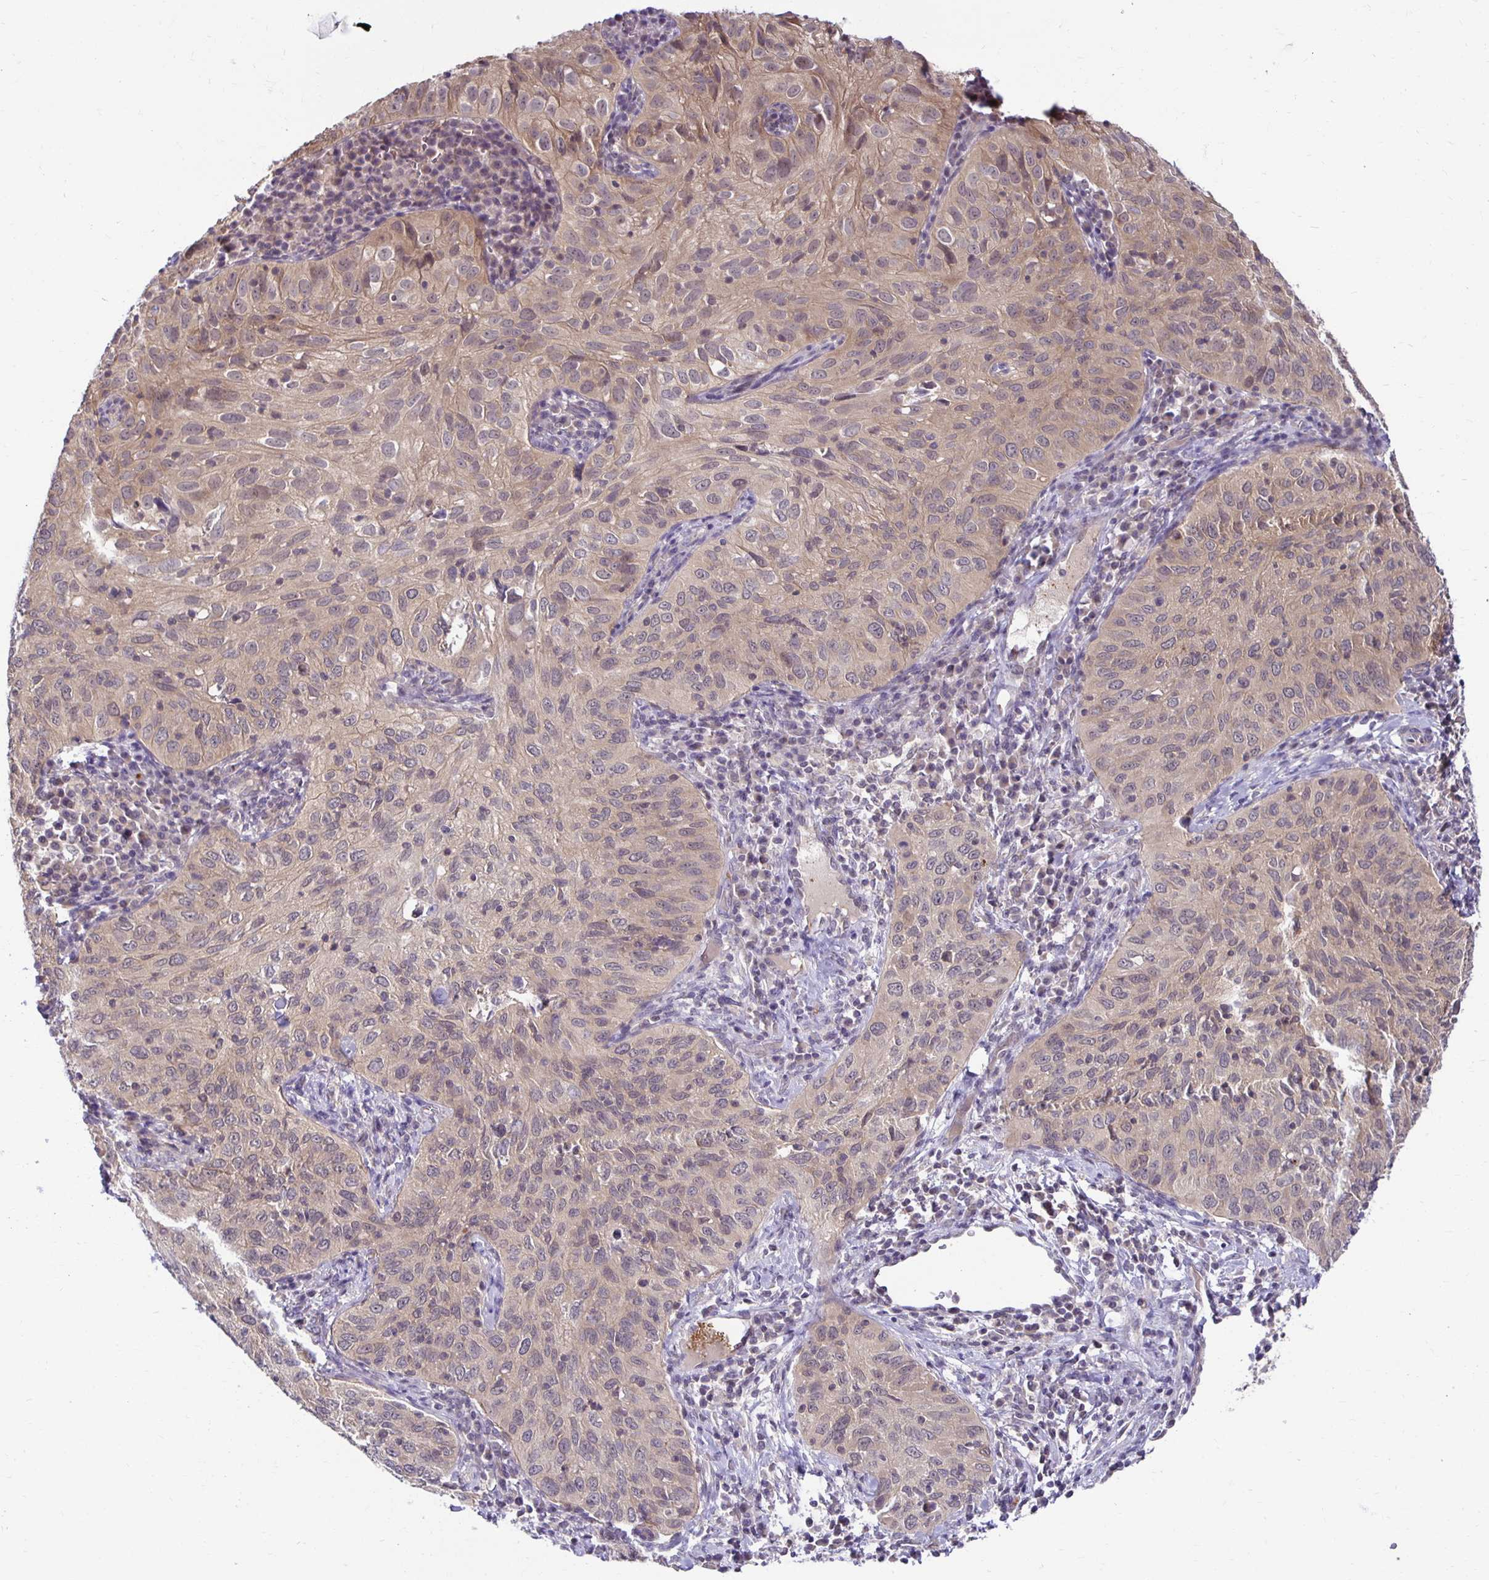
{"staining": {"intensity": "negative", "quantity": "none", "location": "none"}, "tissue": "cervical cancer", "cell_type": "Tumor cells", "image_type": "cancer", "snomed": [{"axis": "morphology", "description": "Squamous cell carcinoma, NOS"}, {"axis": "topography", "description": "Cervix"}], "caption": "High magnification brightfield microscopy of cervical cancer stained with DAB (brown) and counterstained with hematoxylin (blue): tumor cells show no significant staining. (Immunohistochemistry (ihc), brightfield microscopy, high magnification).", "gene": "MIEN1", "patient": {"sex": "female", "age": 52}}